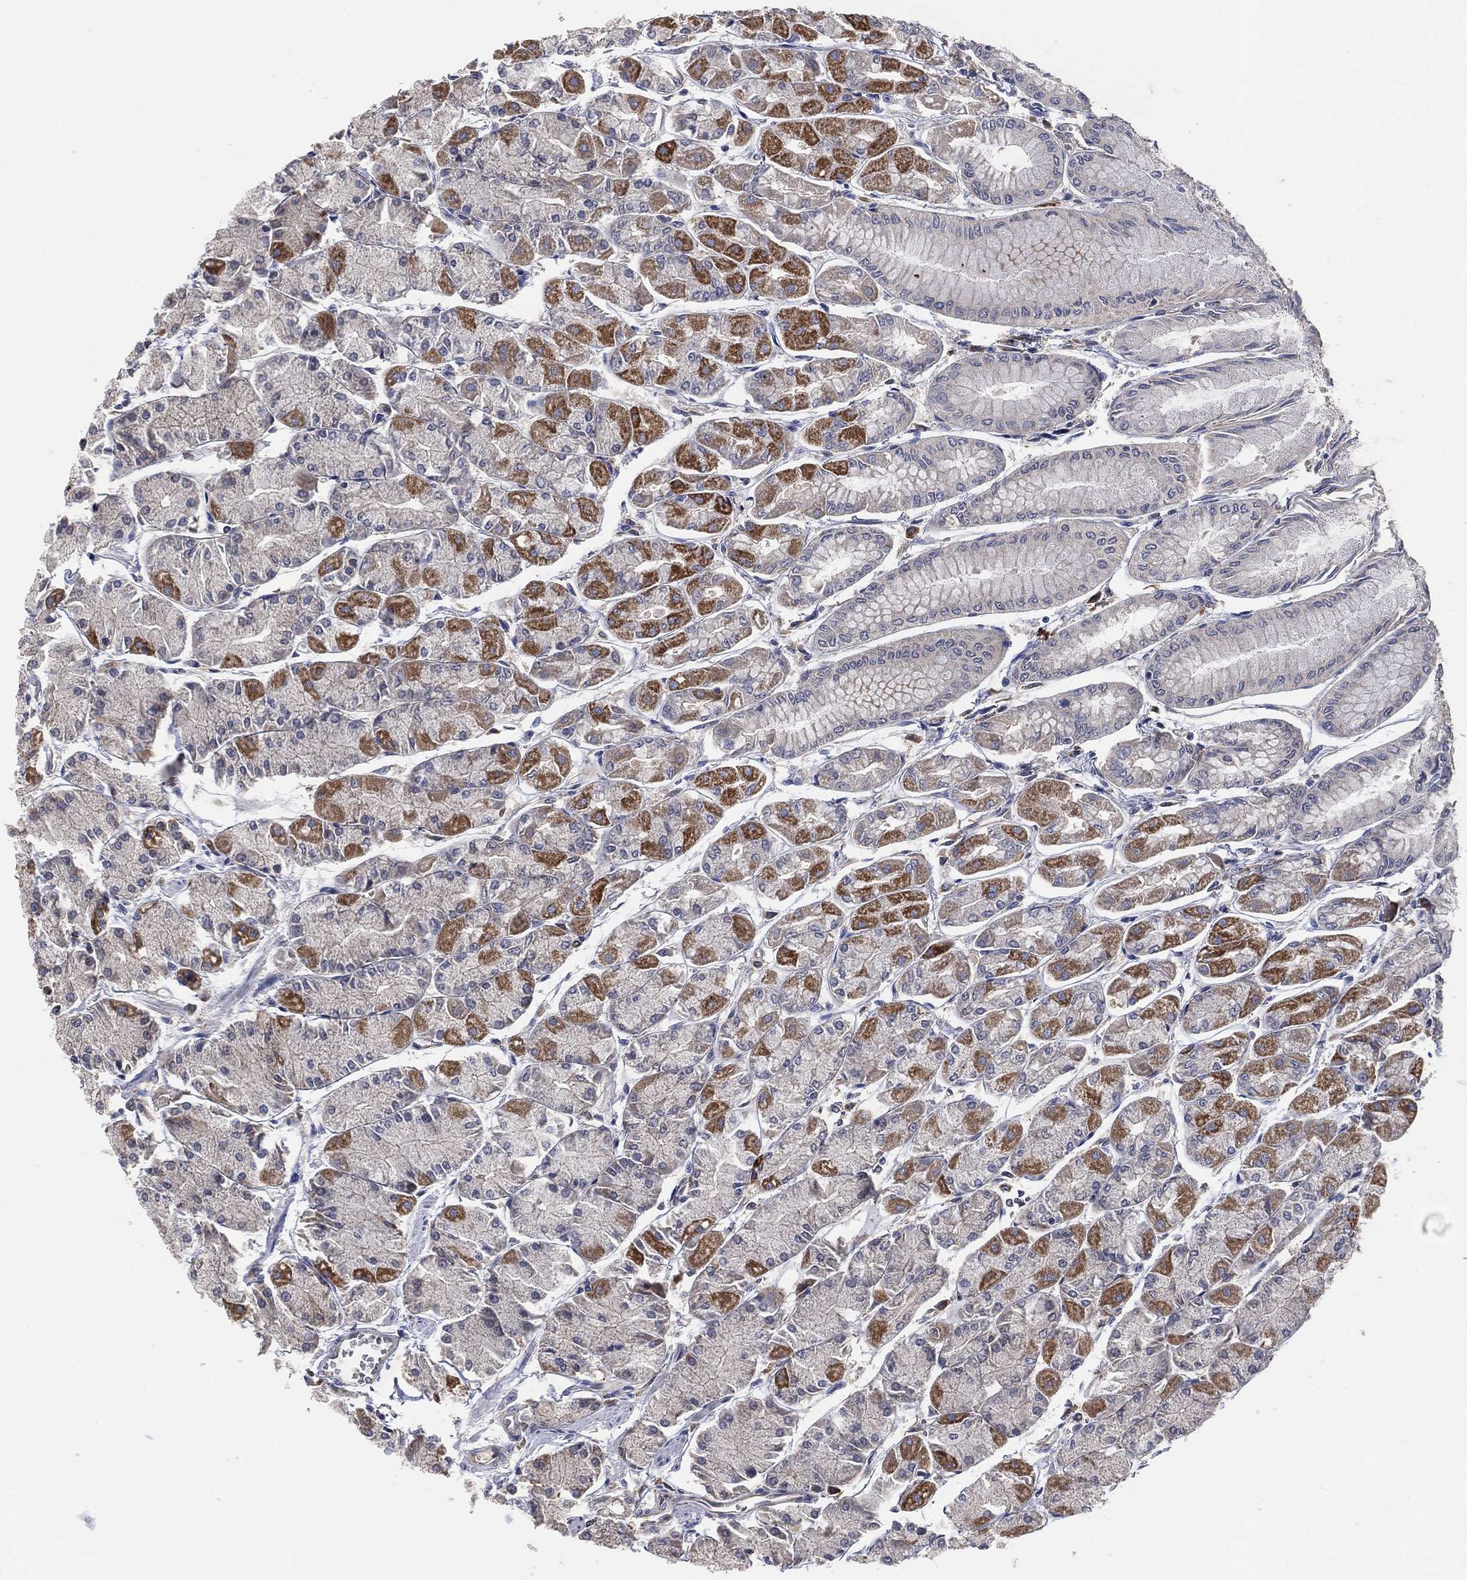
{"staining": {"intensity": "strong", "quantity": "<25%", "location": "cytoplasmic/membranous"}, "tissue": "stomach", "cell_type": "Glandular cells", "image_type": "normal", "snomed": [{"axis": "morphology", "description": "Normal tissue, NOS"}, {"axis": "topography", "description": "Stomach, upper"}], "caption": "The histopathology image demonstrates immunohistochemical staining of unremarkable stomach. There is strong cytoplasmic/membranous expression is seen in approximately <25% of glandular cells.", "gene": "FES", "patient": {"sex": "male", "age": 60}}